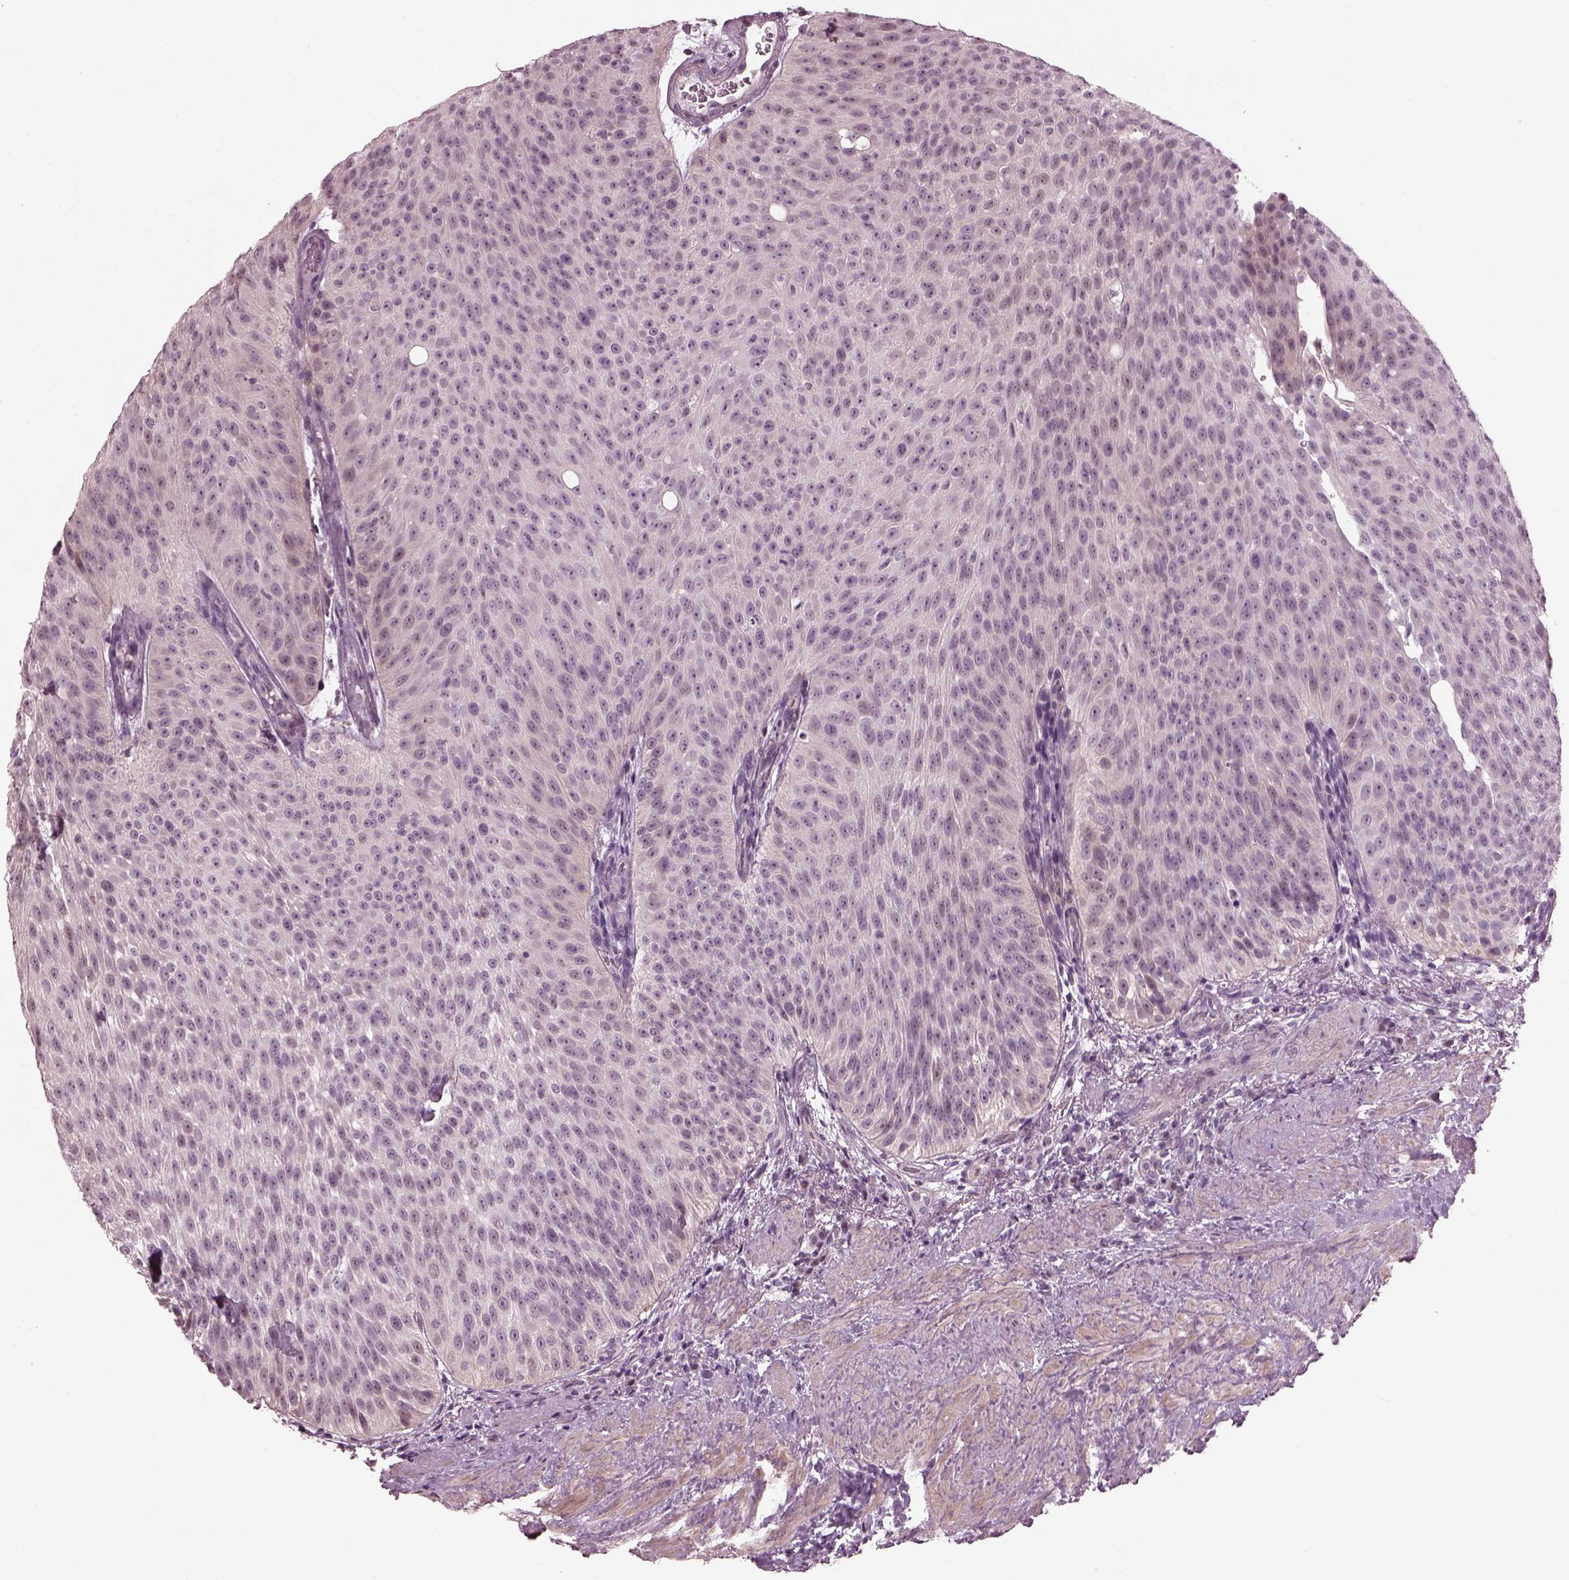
{"staining": {"intensity": "negative", "quantity": "none", "location": "none"}, "tissue": "urothelial cancer", "cell_type": "Tumor cells", "image_type": "cancer", "snomed": [{"axis": "morphology", "description": "Urothelial carcinoma, Low grade"}, {"axis": "topography", "description": "Urinary bladder"}], "caption": "An image of human urothelial carcinoma (low-grade) is negative for staining in tumor cells.", "gene": "BFSP1", "patient": {"sex": "male", "age": 78}}